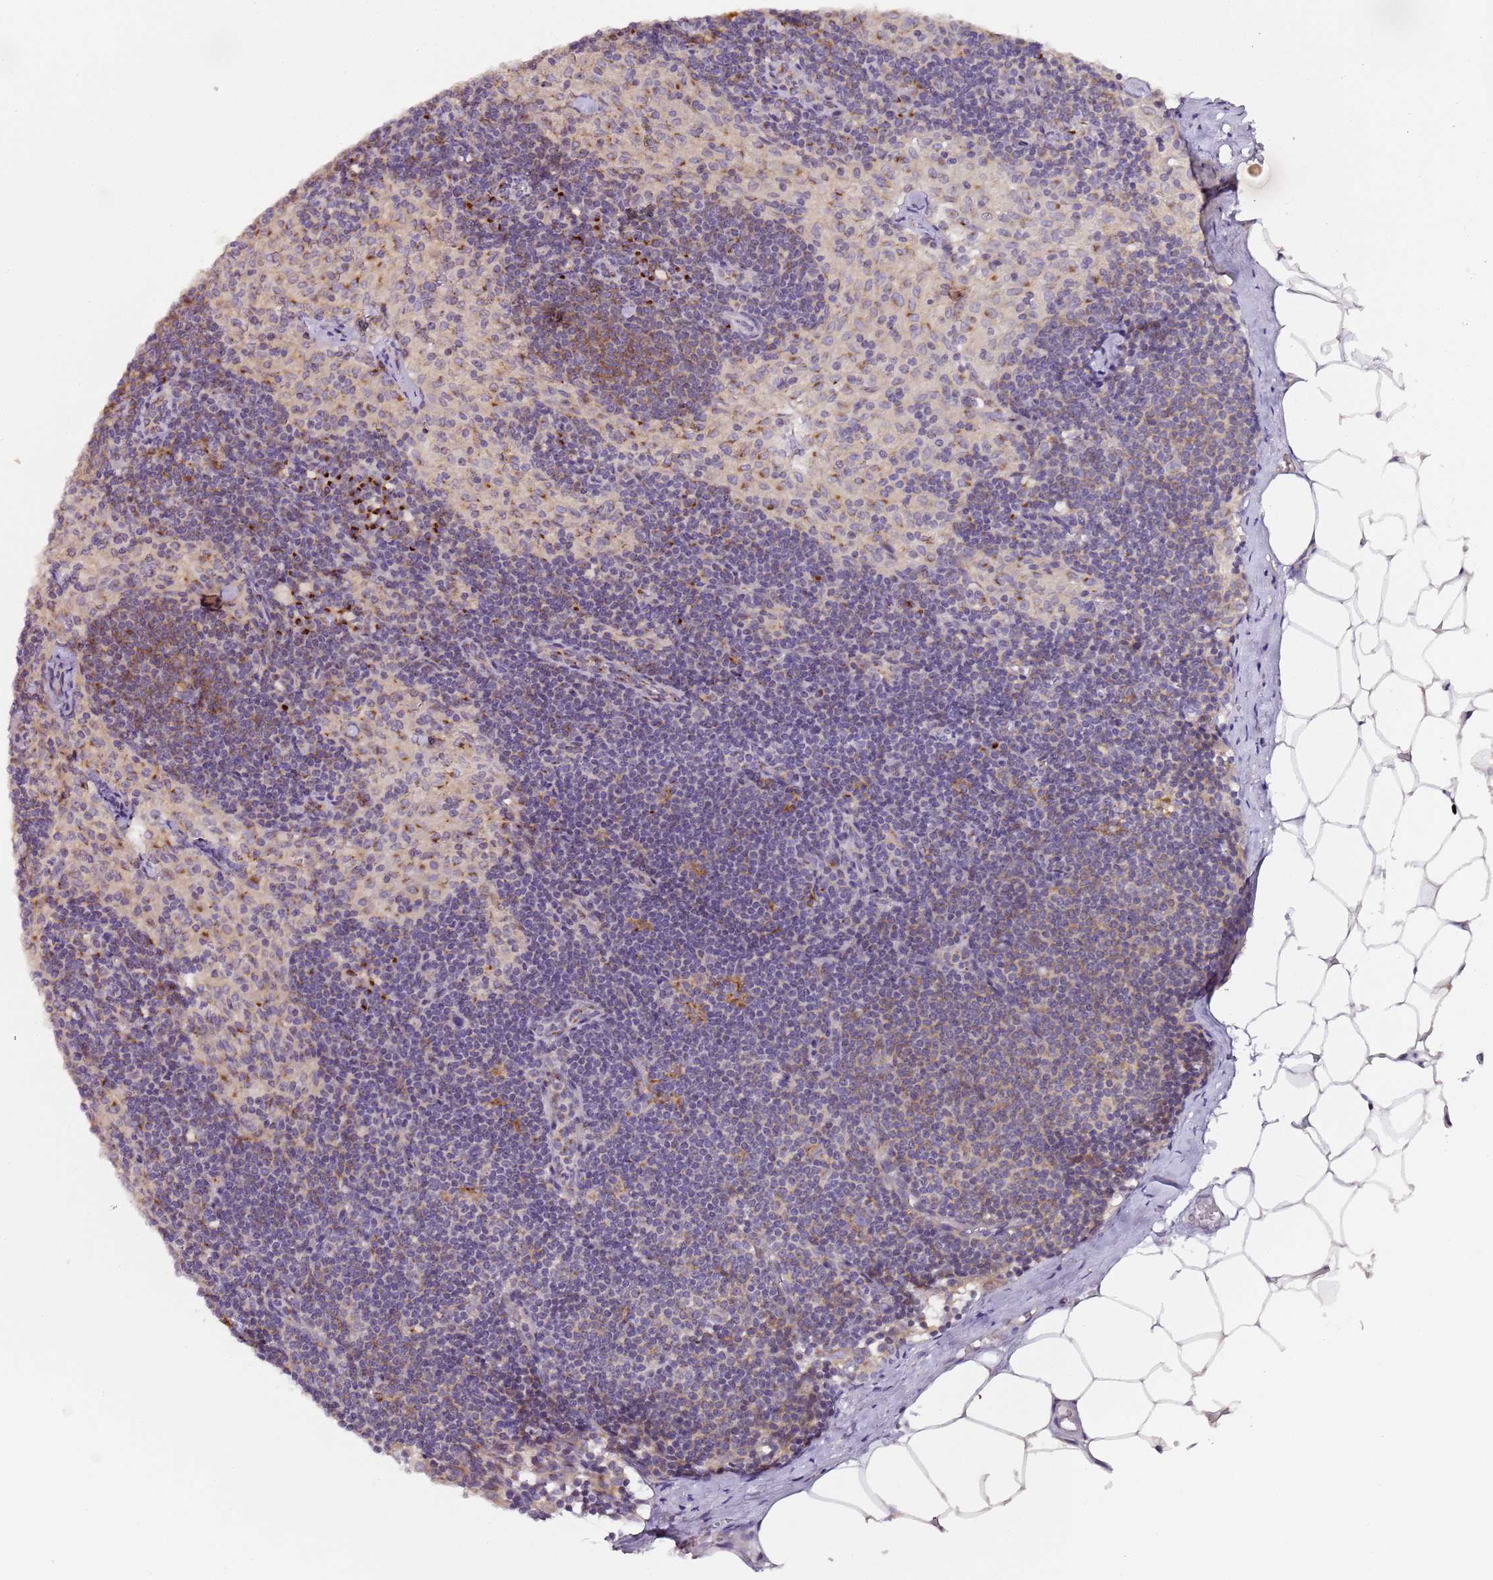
{"staining": {"intensity": "moderate", "quantity": "<25%", "location": "cytoplasmic/membranous"}, "tissue": "lymph node", "cell_type": "Germinal center cells", "image_type": "normal", "snomed": [{"axis": "morphology", "description": "Normal tissue, NOS"}, {"axis": "topography", "description": "Lymph node"}], "caption": "Moderate cytoplasmic/membranous expression is appreciated in about <25% of germinal center cells in benign lymph node. (brown staining indicates protein expression, while blue staining denotes nuclei).", "gene": "MRPL49", "patient": {"sex": "female", "age": 42}}